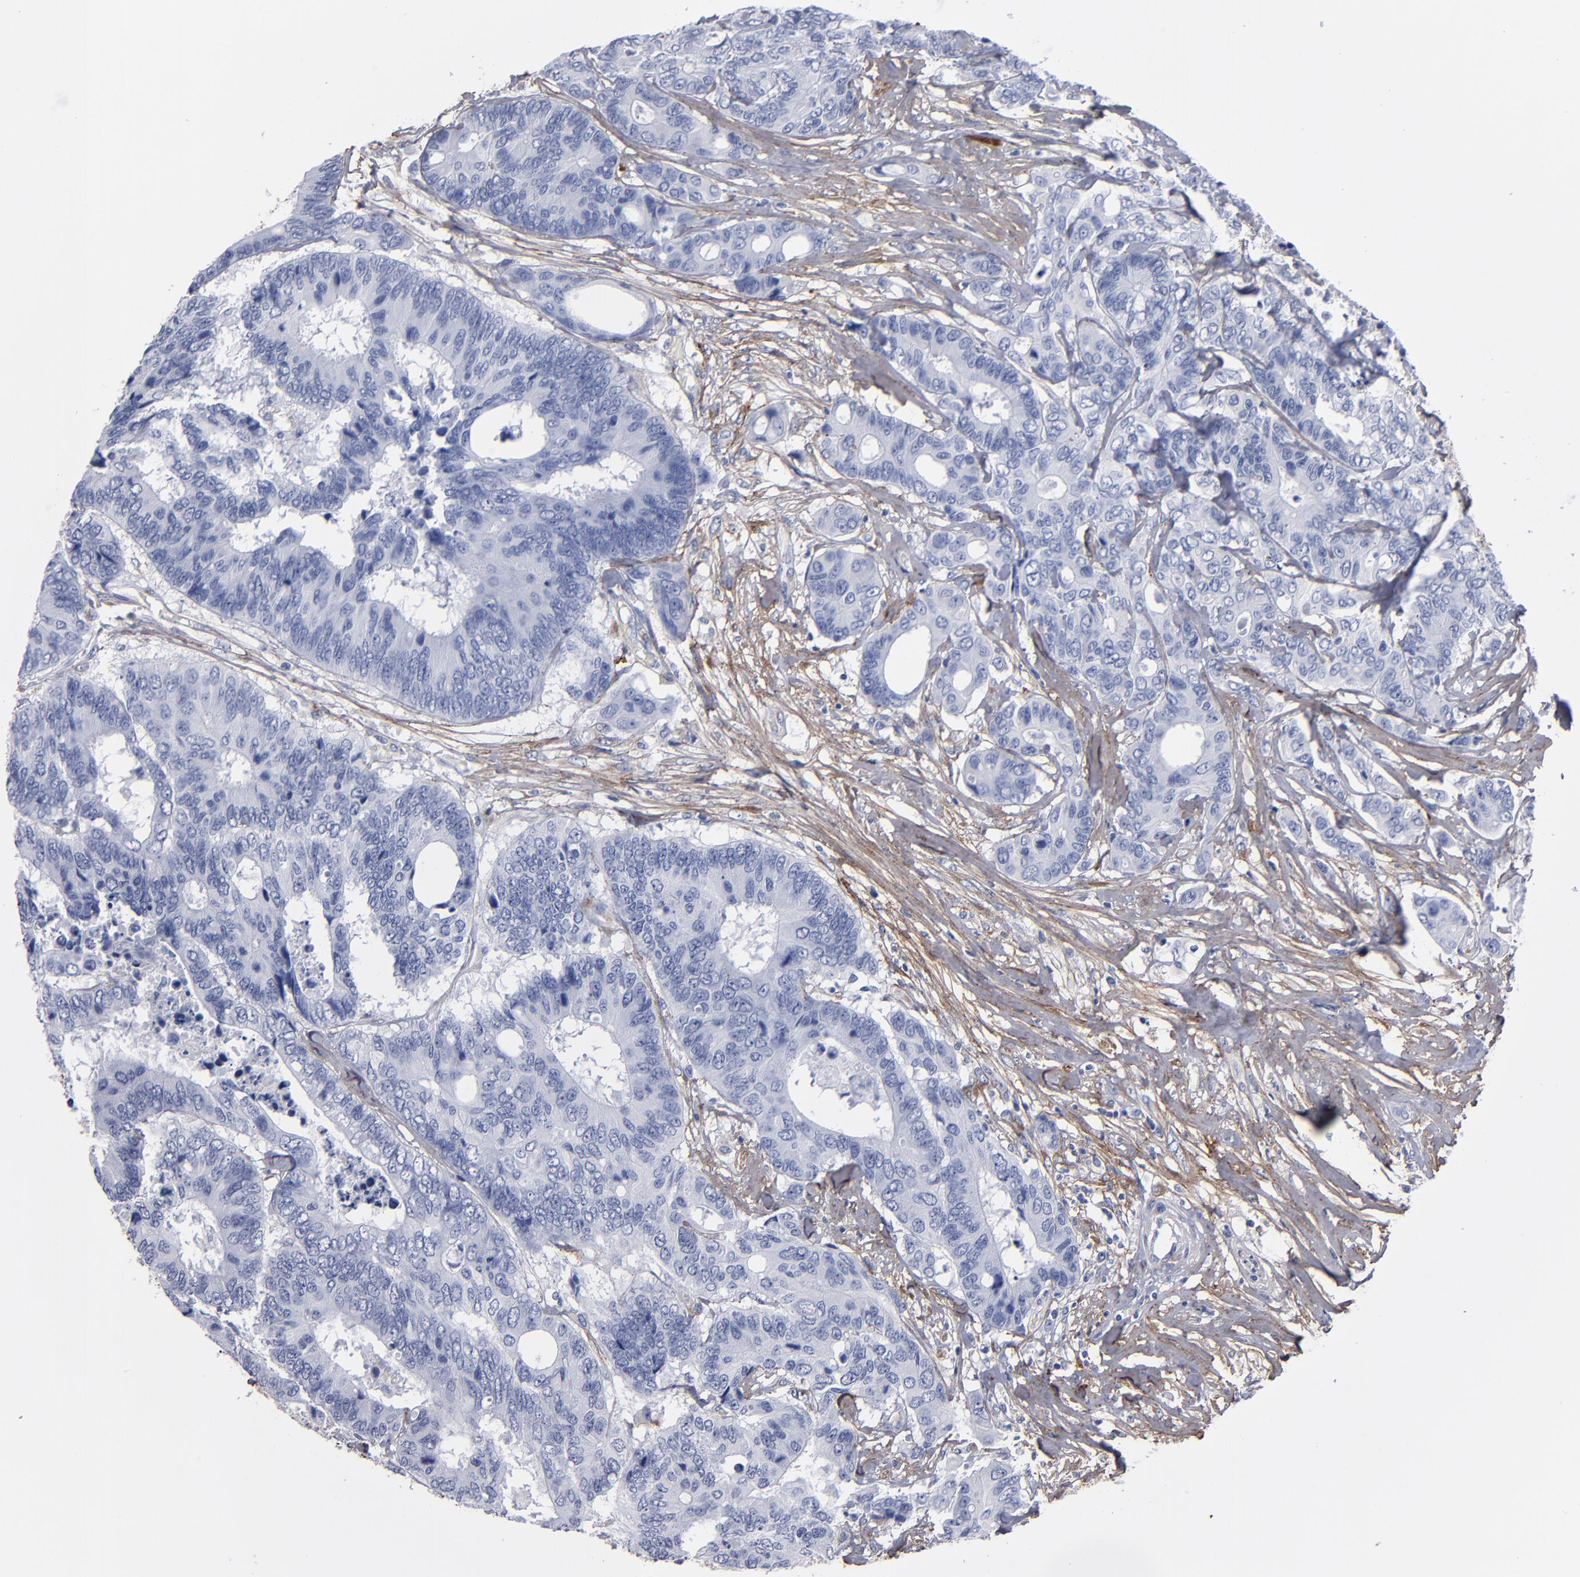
{"staining": {"intensity": "negative", "quantity": "none", "location": "none"}, "tissue": "colorectal cancer", "cell_type": "Tumor cells", "image_type": "cancer", "snomed": [{"axis": "morphology", "description": "Adenocarcinoma, NOS"}, {"axis": "topography", "description": "Rectum"}], "caption": "A micrograph of colorectal adenocarcinoma stained for a protein shows no brown staining in tumor cells.", "gene": "EMILIN1", "patient": {"sex": "male", "age": 55}}